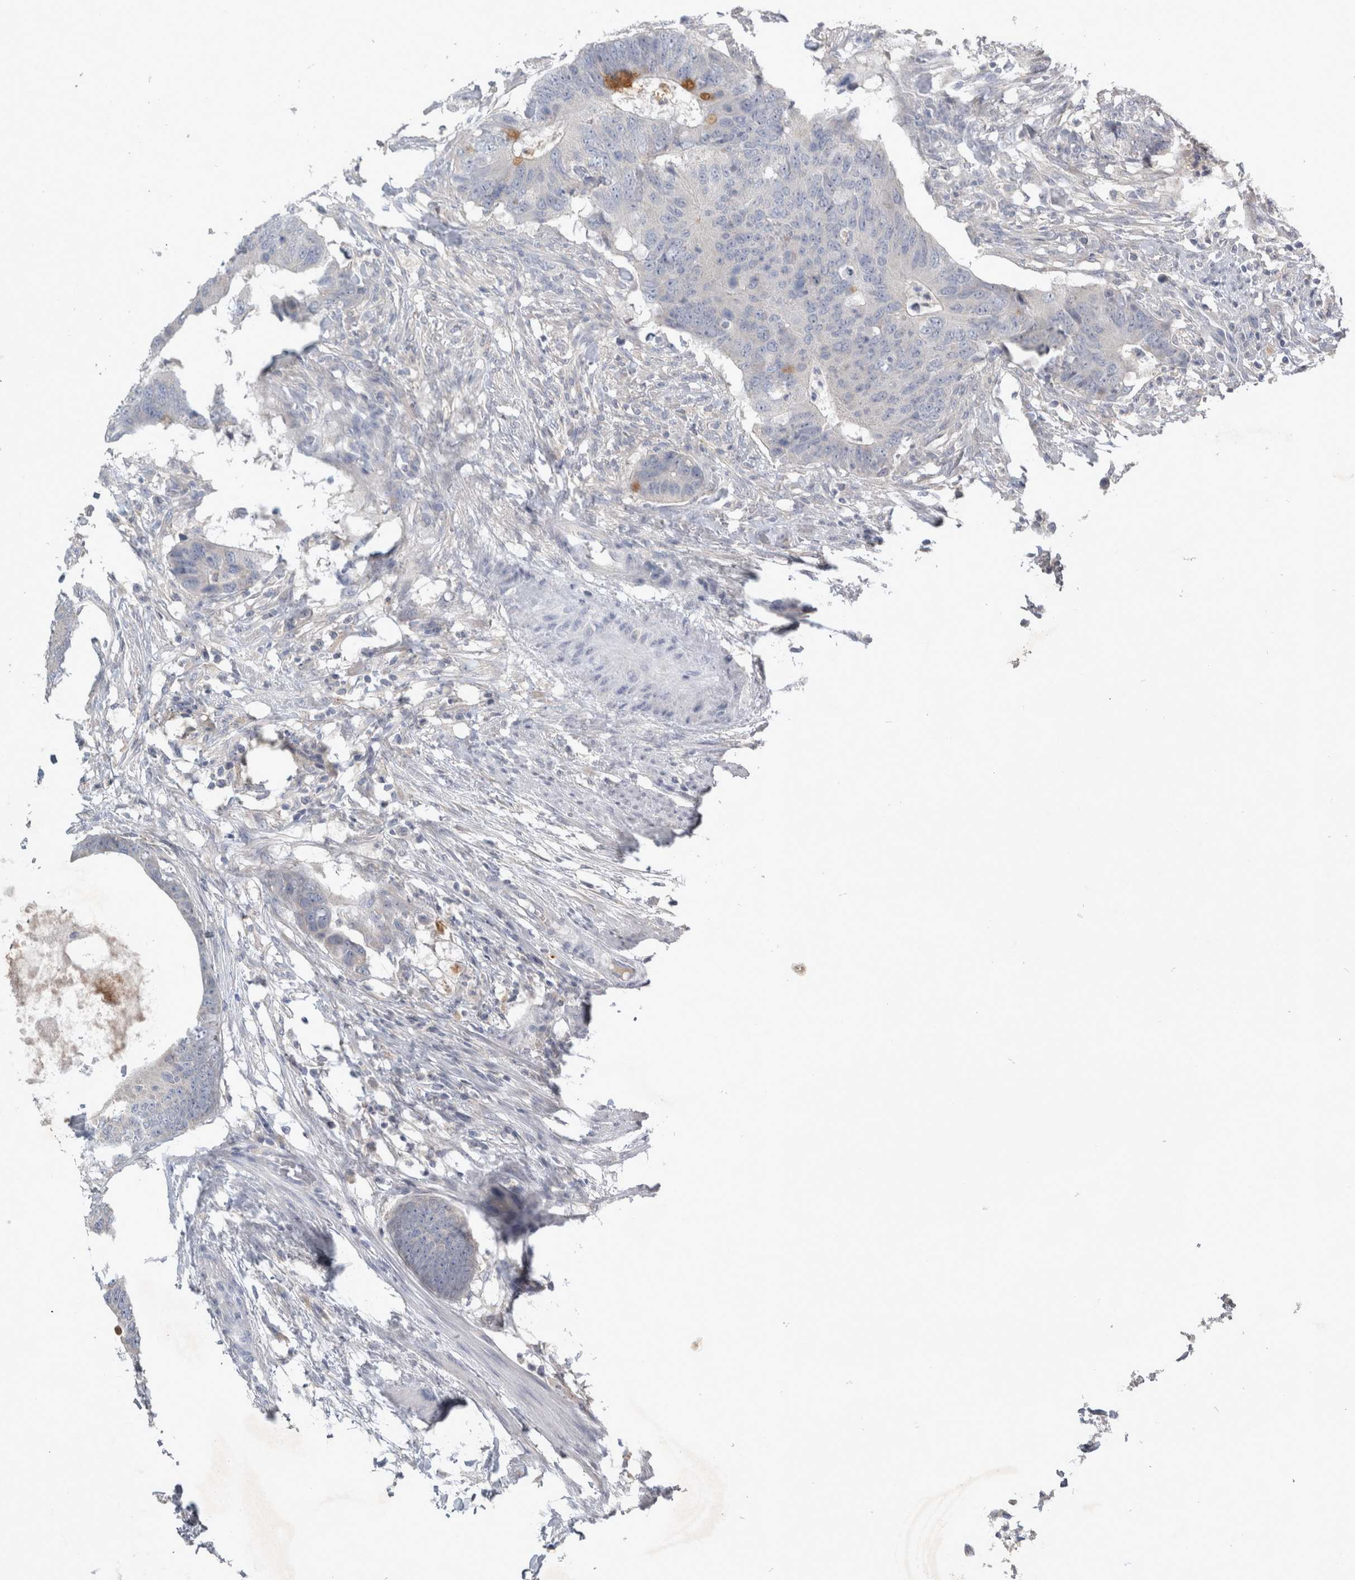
{"staining": {"intensity": "negative", "quantity": "none", "location": "none"}, "tissue": "colorectal cancer", "cell_type": "Tumor cells", "image_type": "cancer", "snomed": [{"axis": "morphology", "description": "Adenocarcinoma, NOS"}, {"axis": "topography", "description": "Colon"}], "caption": "Immunohistochemistry micrograph of neoplastic tissue: human adenocarcinoma (colorectal) stained with DAB (3,3'-diaminobenzidine) exhibits no significant protein positivity in tumor cells.", "gene": "SLC22A11", "patient": {"sex": "male", "age": 56}}